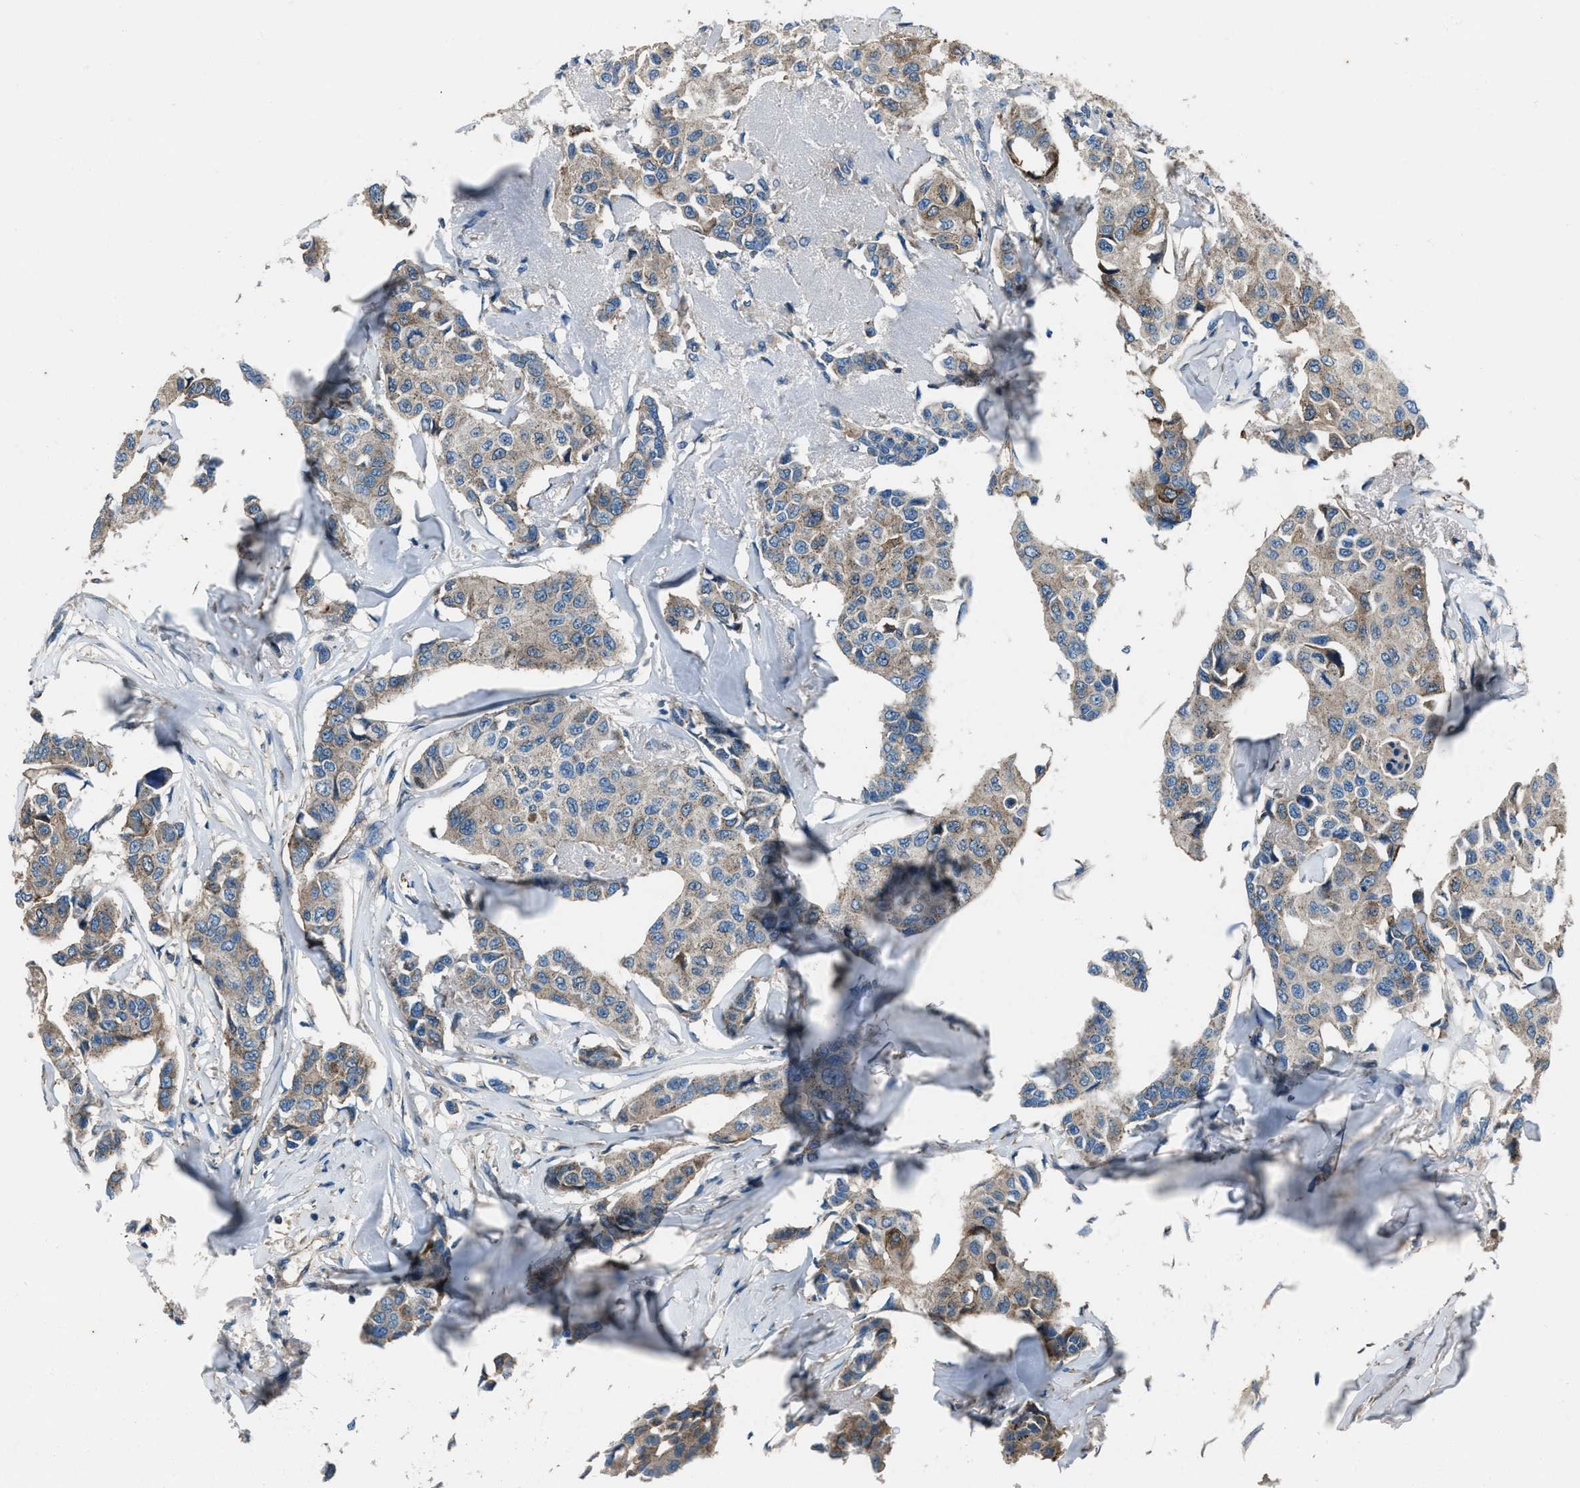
{"staining": {"intensity": "weak", "quantity": "25%-75%", "location": "cytoplasmic/membranous"}, "tissue": "breast cancer", "cell_type": "Tumor cells", "image_type": "cancer", "snomed": [{"axis": "morphology", "description": "Duct carcinoma"}, {"axis": "topography", "description": "Breast"}], "caption": "Immunohistochemistry of human breast cancer shows low levels of weak cytoplasmic/membranous positivity in about 25%-75% of tumor cells.", "gene": "SVIL", "patient": {"sex": "female", "age": 80}}